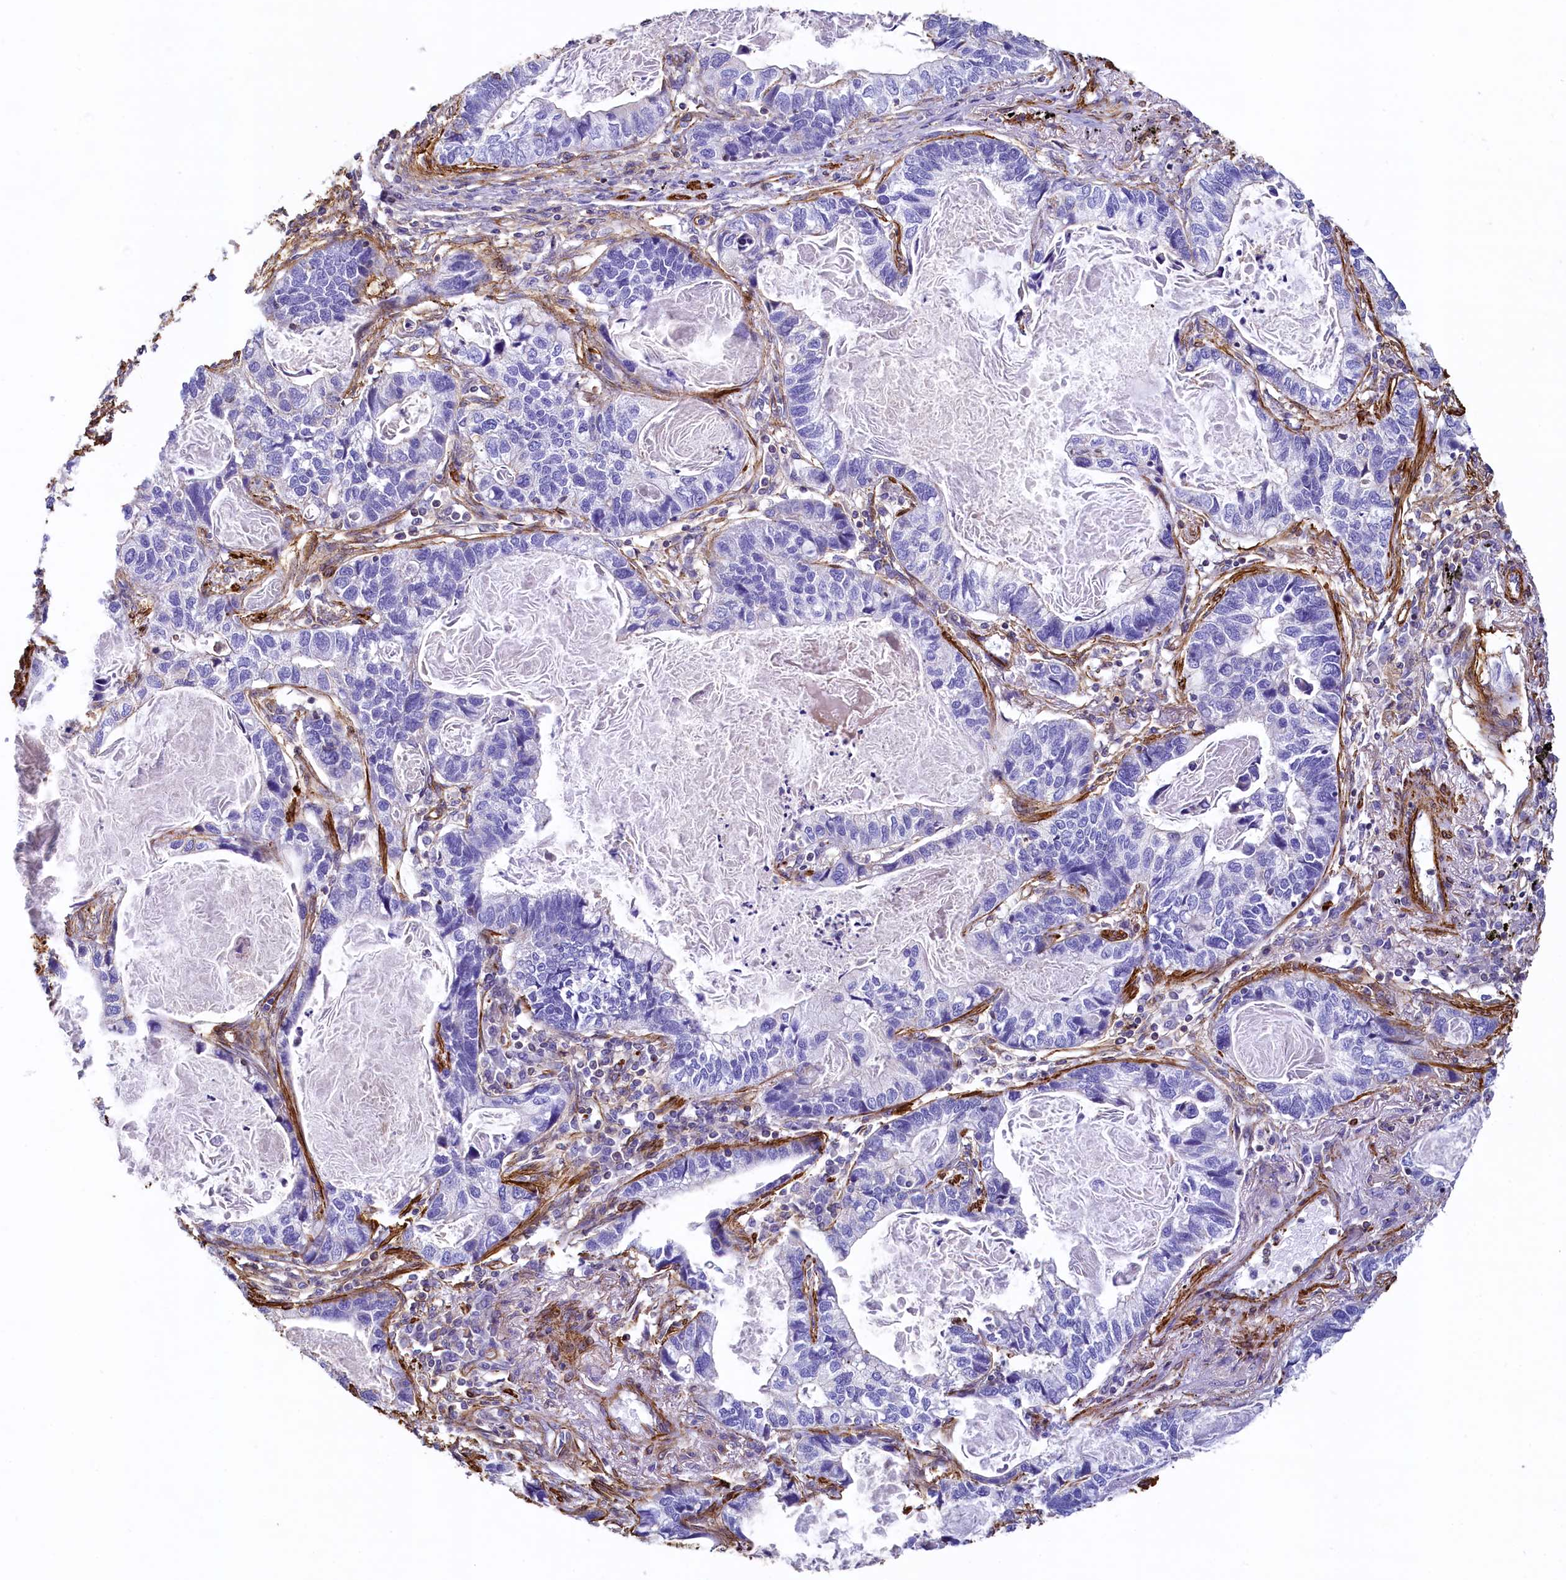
{"staining": {"intensity": "weak", "quantity": "<25%", "location": "cytoplasmic/membranous"}, "tissue": "lung cancer", "cell_type": "Tumor cells", "image_type": "cancer", "snomed": [{"axis": "morphology", "description": "Adenocarcinoma, NOS"}, {"axis": "topography", "description": "Lung"}], "caption": "Adenocarcinoma (lung) stained for a protein using immunohistochemistry (IHC) shows no positivity tumor cells.", "gene": "THBS1", "patient": {"sex": "male", "age": 67}}